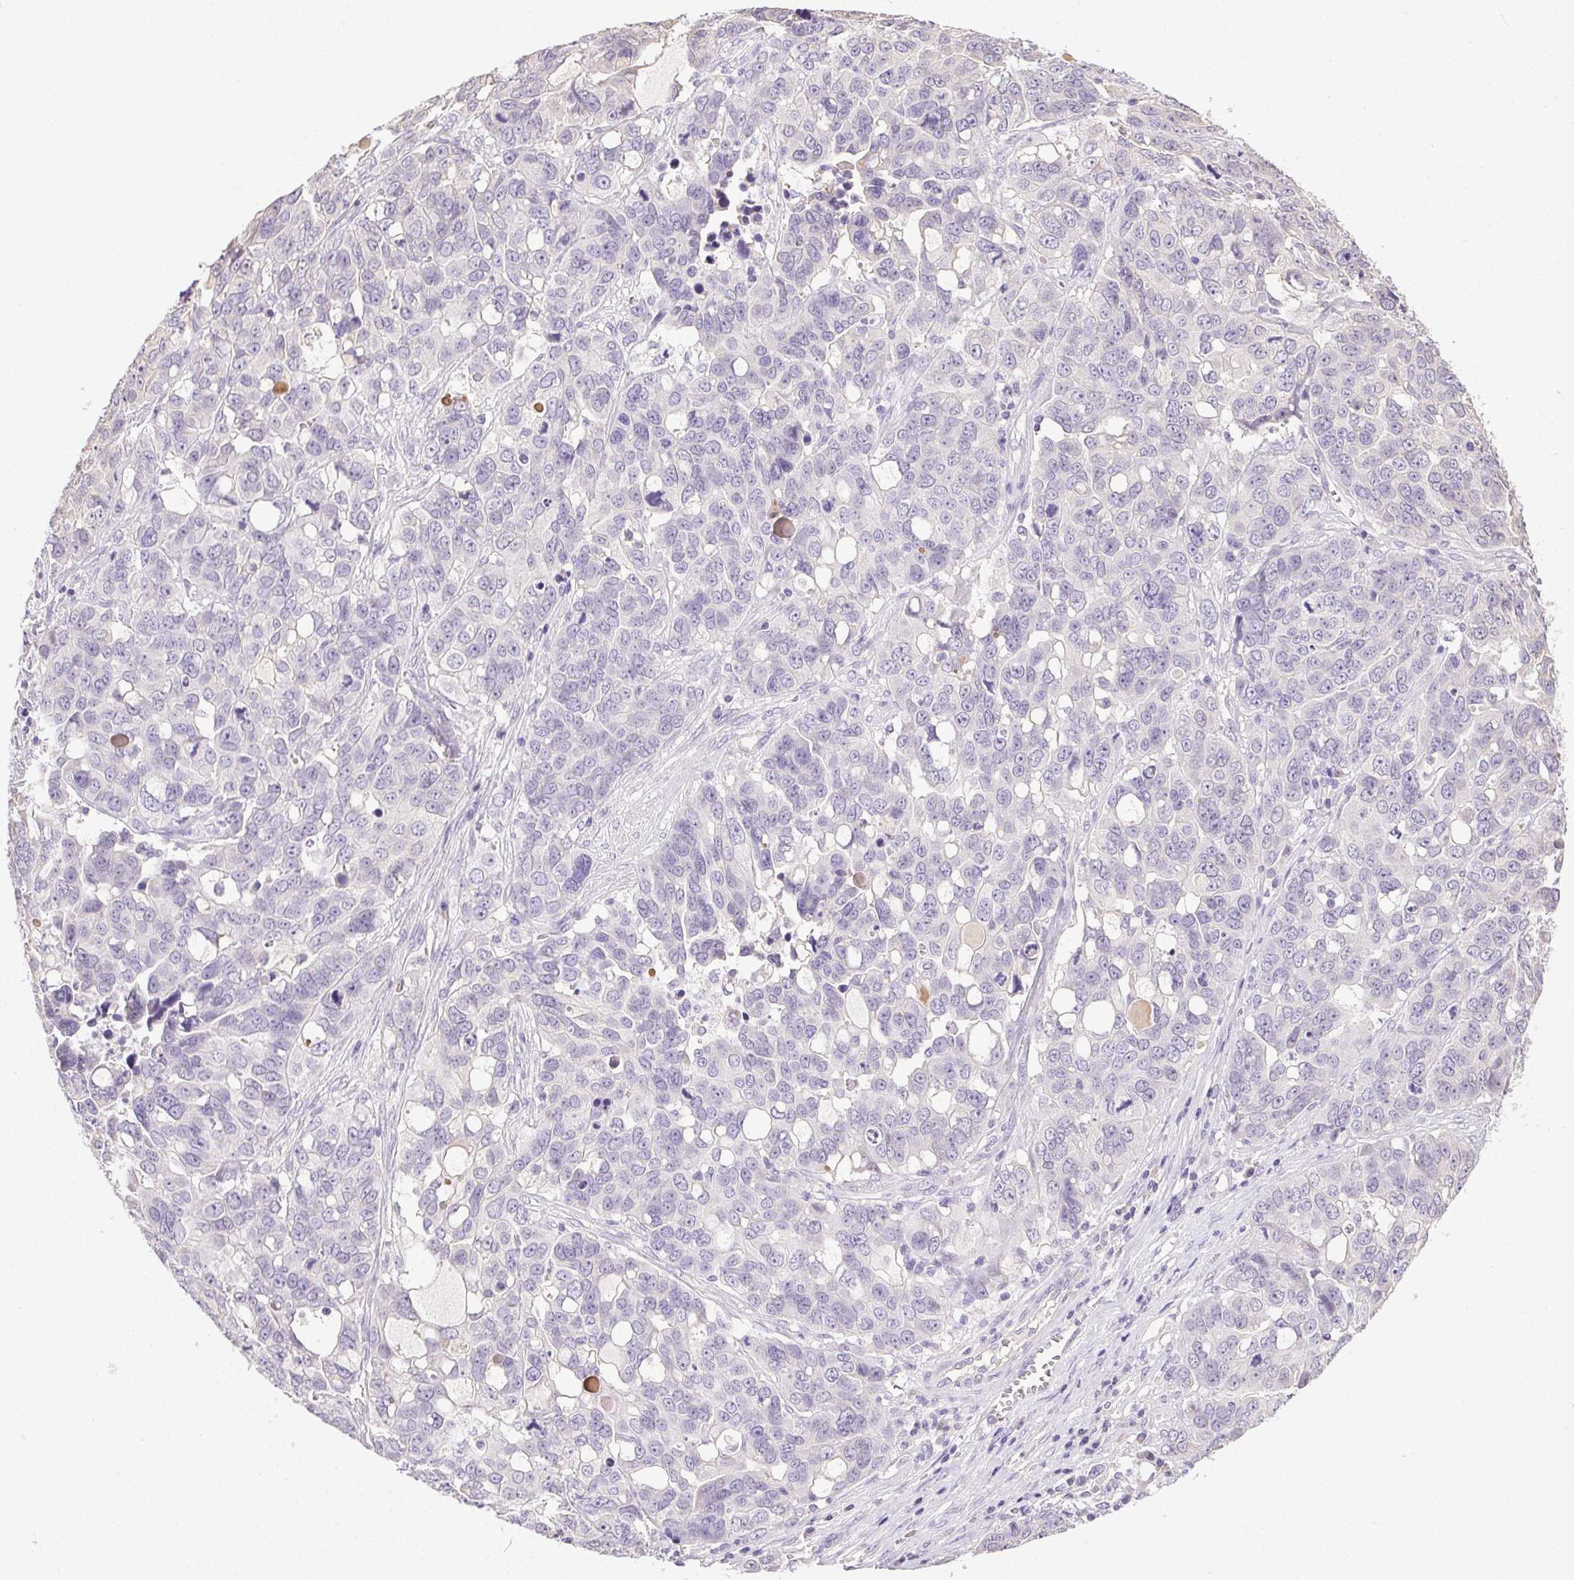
{"staining": {"intensity": "negative", "quantity": "none", "location": "none"}, "tissue": "ovarian cancer", "cell_type": "Tumor cells", "image_type": "cancer", "snomed": [{"axis": "morphology", "description": "Carcinoma, endometroid"}, {"axis": "topography", "description": "Ovary"}], "caption": "A high-resolution photomicrograph shows immunohistochemistry staining of endometroid carcinoma (ovarian), which demonstrates no significant staining in tumor cells.", "gene": "SYCE2", "patient": {"sex": "female", "age": 78}}